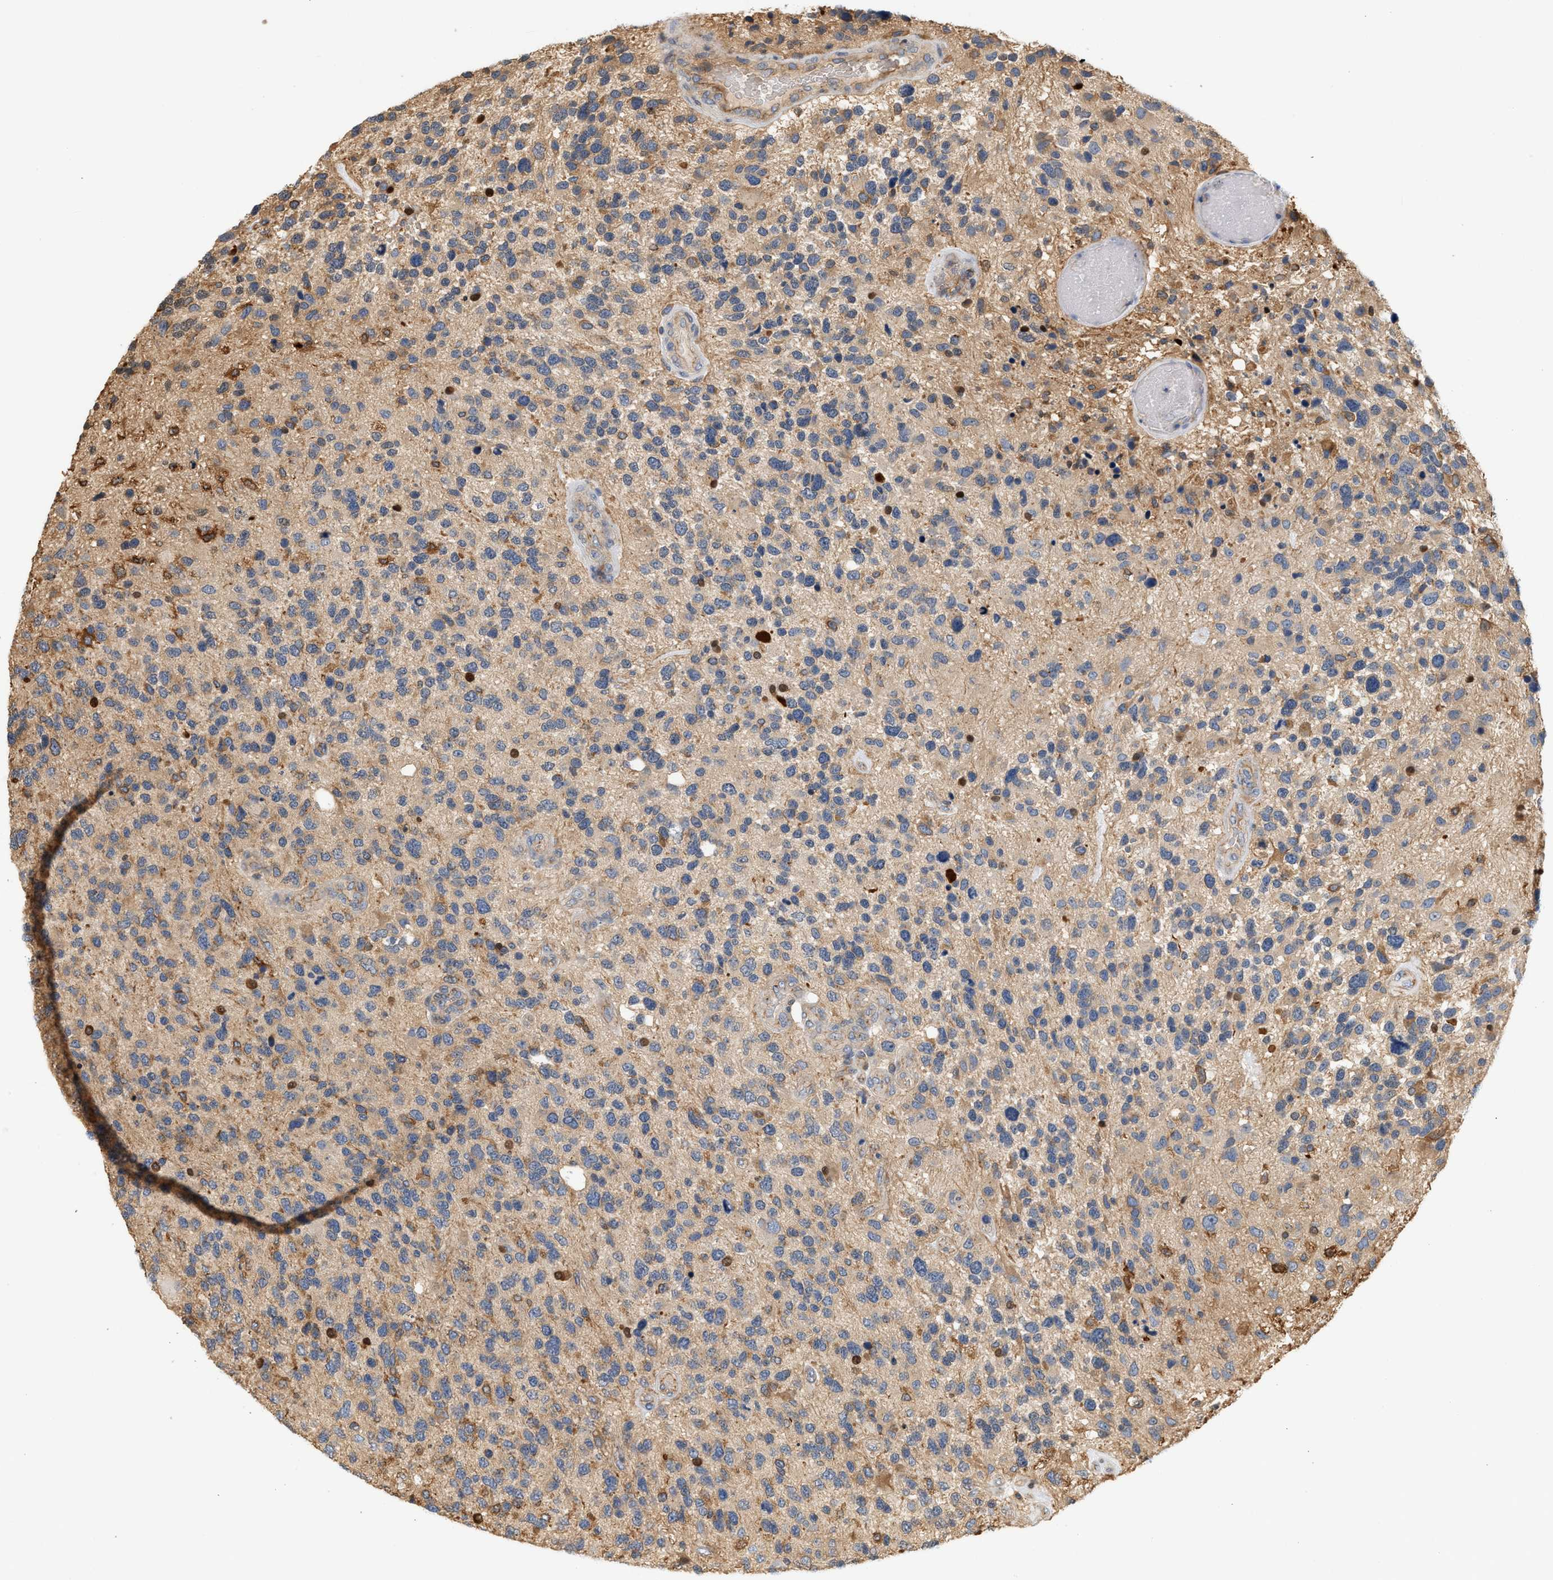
{"staining": {"intensity": "weak", "quantity": "25%-75%", "location": "cytoplasmic/membranous"}, "tissue": "glioma", "cell_type": "Tumor cells", "image_type": "cancer", "snomed": [{"axis": "morphology", "description": "Glioma, malignant, High grade"}, {"axis": "topography", "description": "Brain"}], "caption": "Immunohistochemical staining of human malignant glioma (high-grade) reveals low levels of weak cytoplasmic/membranous protein positivity in about 25%-75% of tumor cells.", "gene": "CTXN1", "patient": {"sex": "female", "age": 58}}